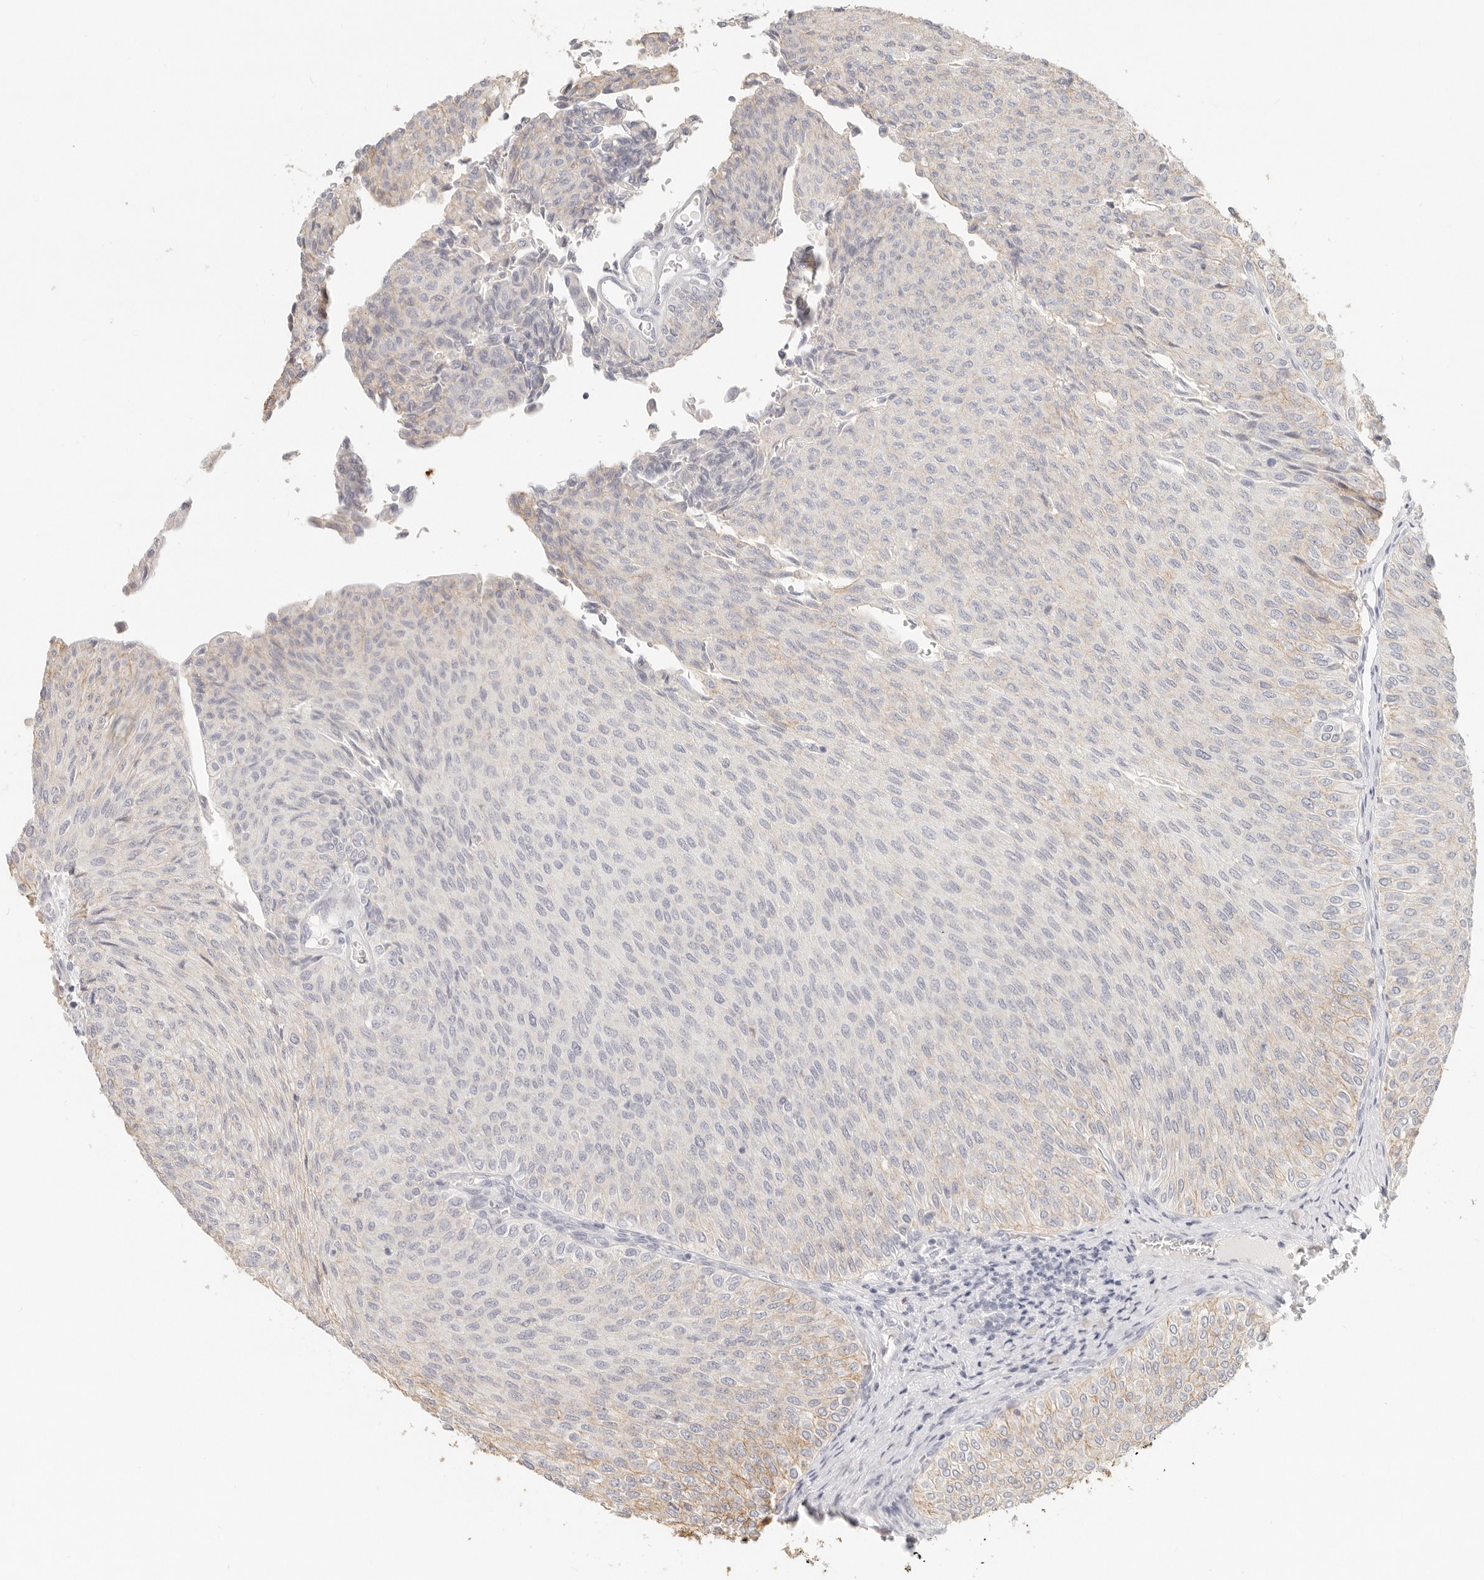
{"staining": {"intensity": "weak", "quantity": "<25%", "location": "cytoplasmic/membranous"}, "tissue": "urothelial cancer", "cell_type": "Tumor cells", "image_type": "cancer", "snomed": [{"axis": "morphology", "description": "Urothelial carcinoma, Low grade"}, {"axis": "topography", "description": "Urinary bladder"}], "caption": "This is an immunohistochemistry image of human urothelial cancer. There is no positivity in tumor cells.", "gene": "EPCAM", "patient": {"sex": "male", "age": 78}}